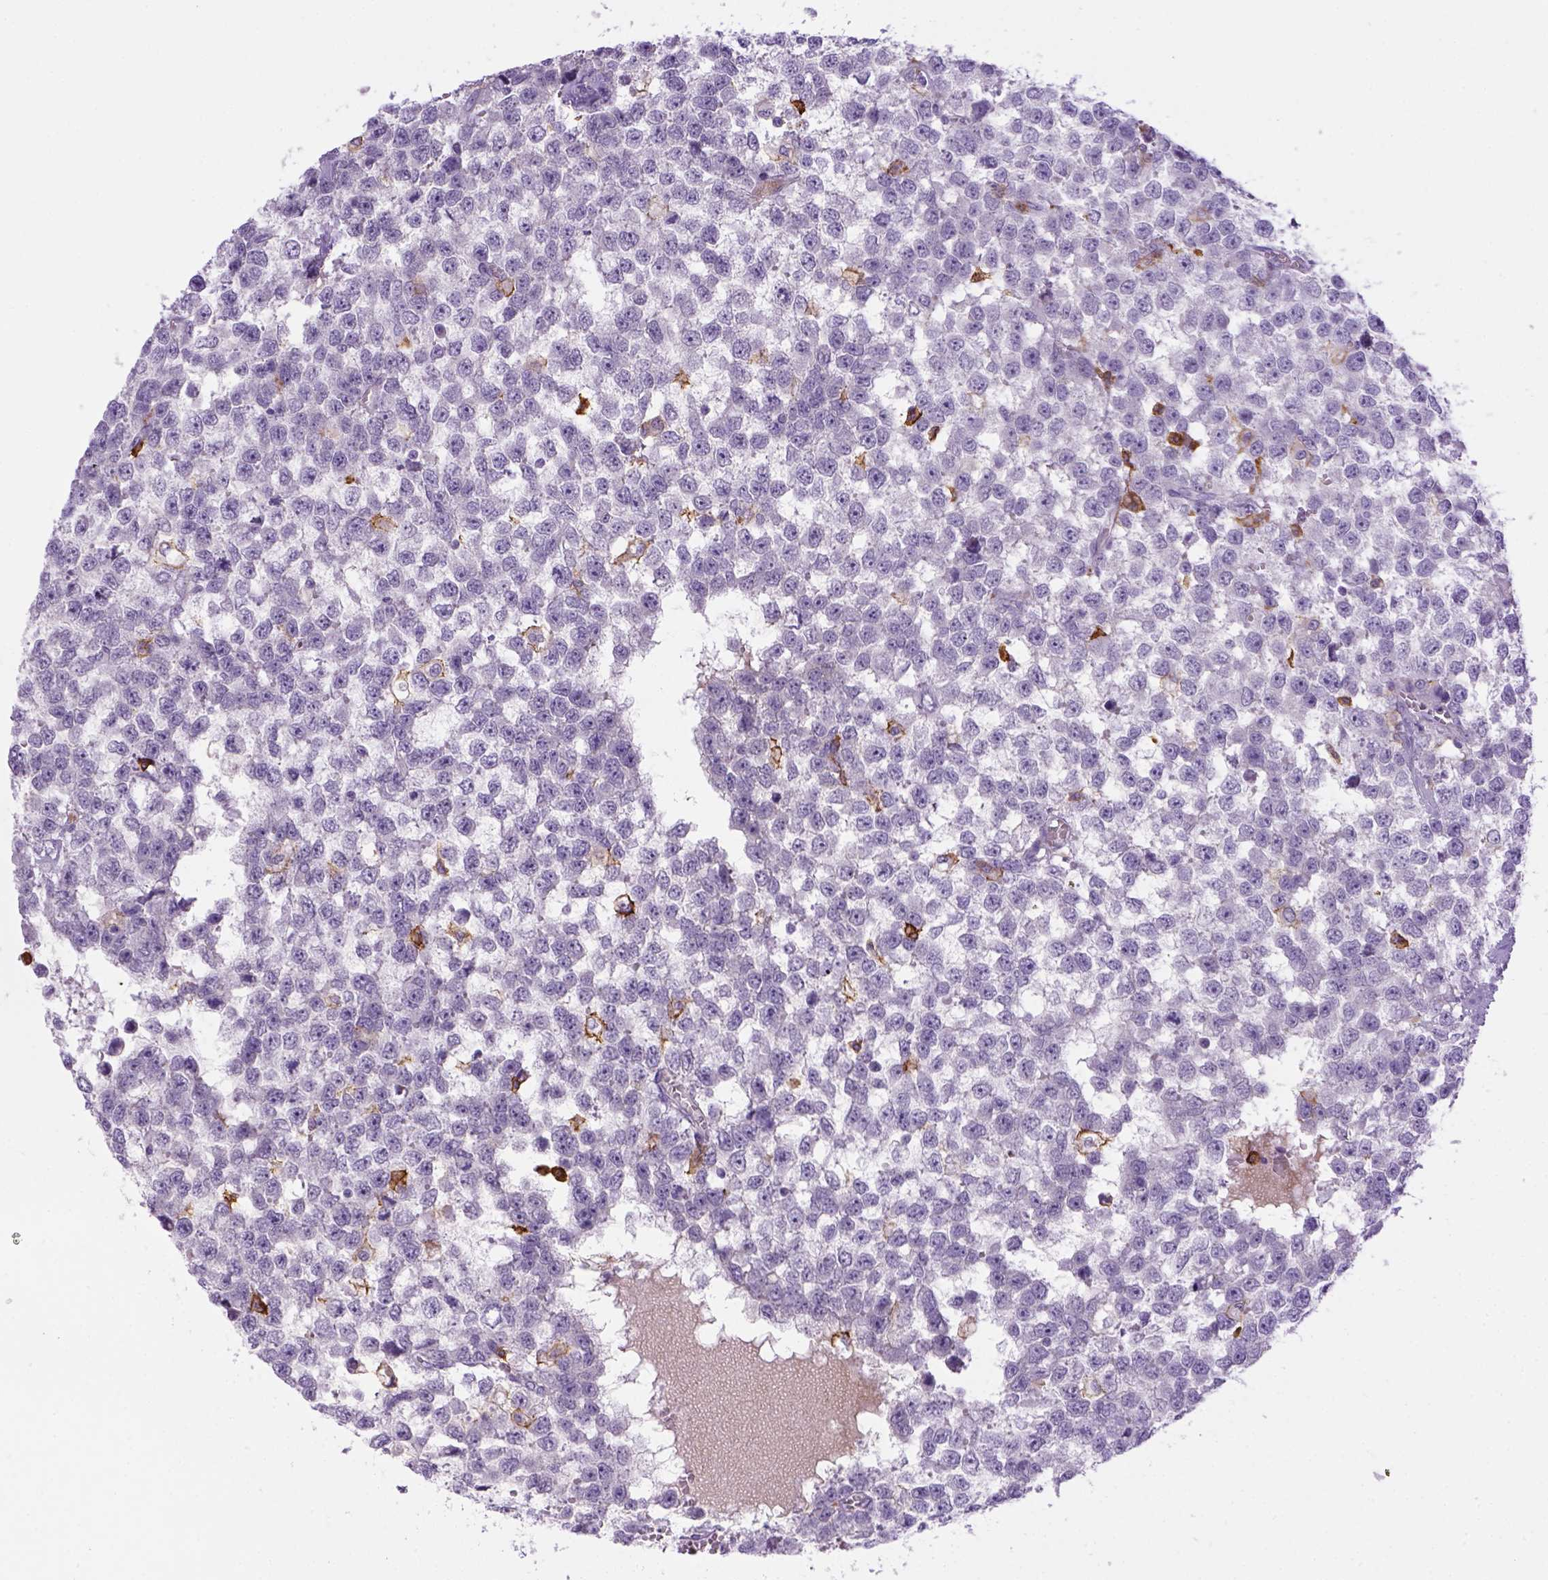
{"staining": {"intensity": "negative", "quantity": "none", "location": "none"}, "tissue": "testis cancer", "cell_type": "Tumor cells", "image_type": "cancer", "snomed": [{"axis": "morphology", "description": "Normal tissue, NOS"}, {"axis": "morphology", "description": "Seminoma, NOS"}, {"axis": "topography", "description": "Testis"}, {"axis": "topography", "description": "Epididymis"}], "caption": "Testis cancer was stained to show a protein in brown. There is no significant positivity in tumor cells. (Stains: DAB immunohistochemistry with hematoxylin counter stain, Microscopy: brightfield microscopy at high magnification).", "gene": "CD14", "patient": {"sex": "male", "age": 34}}